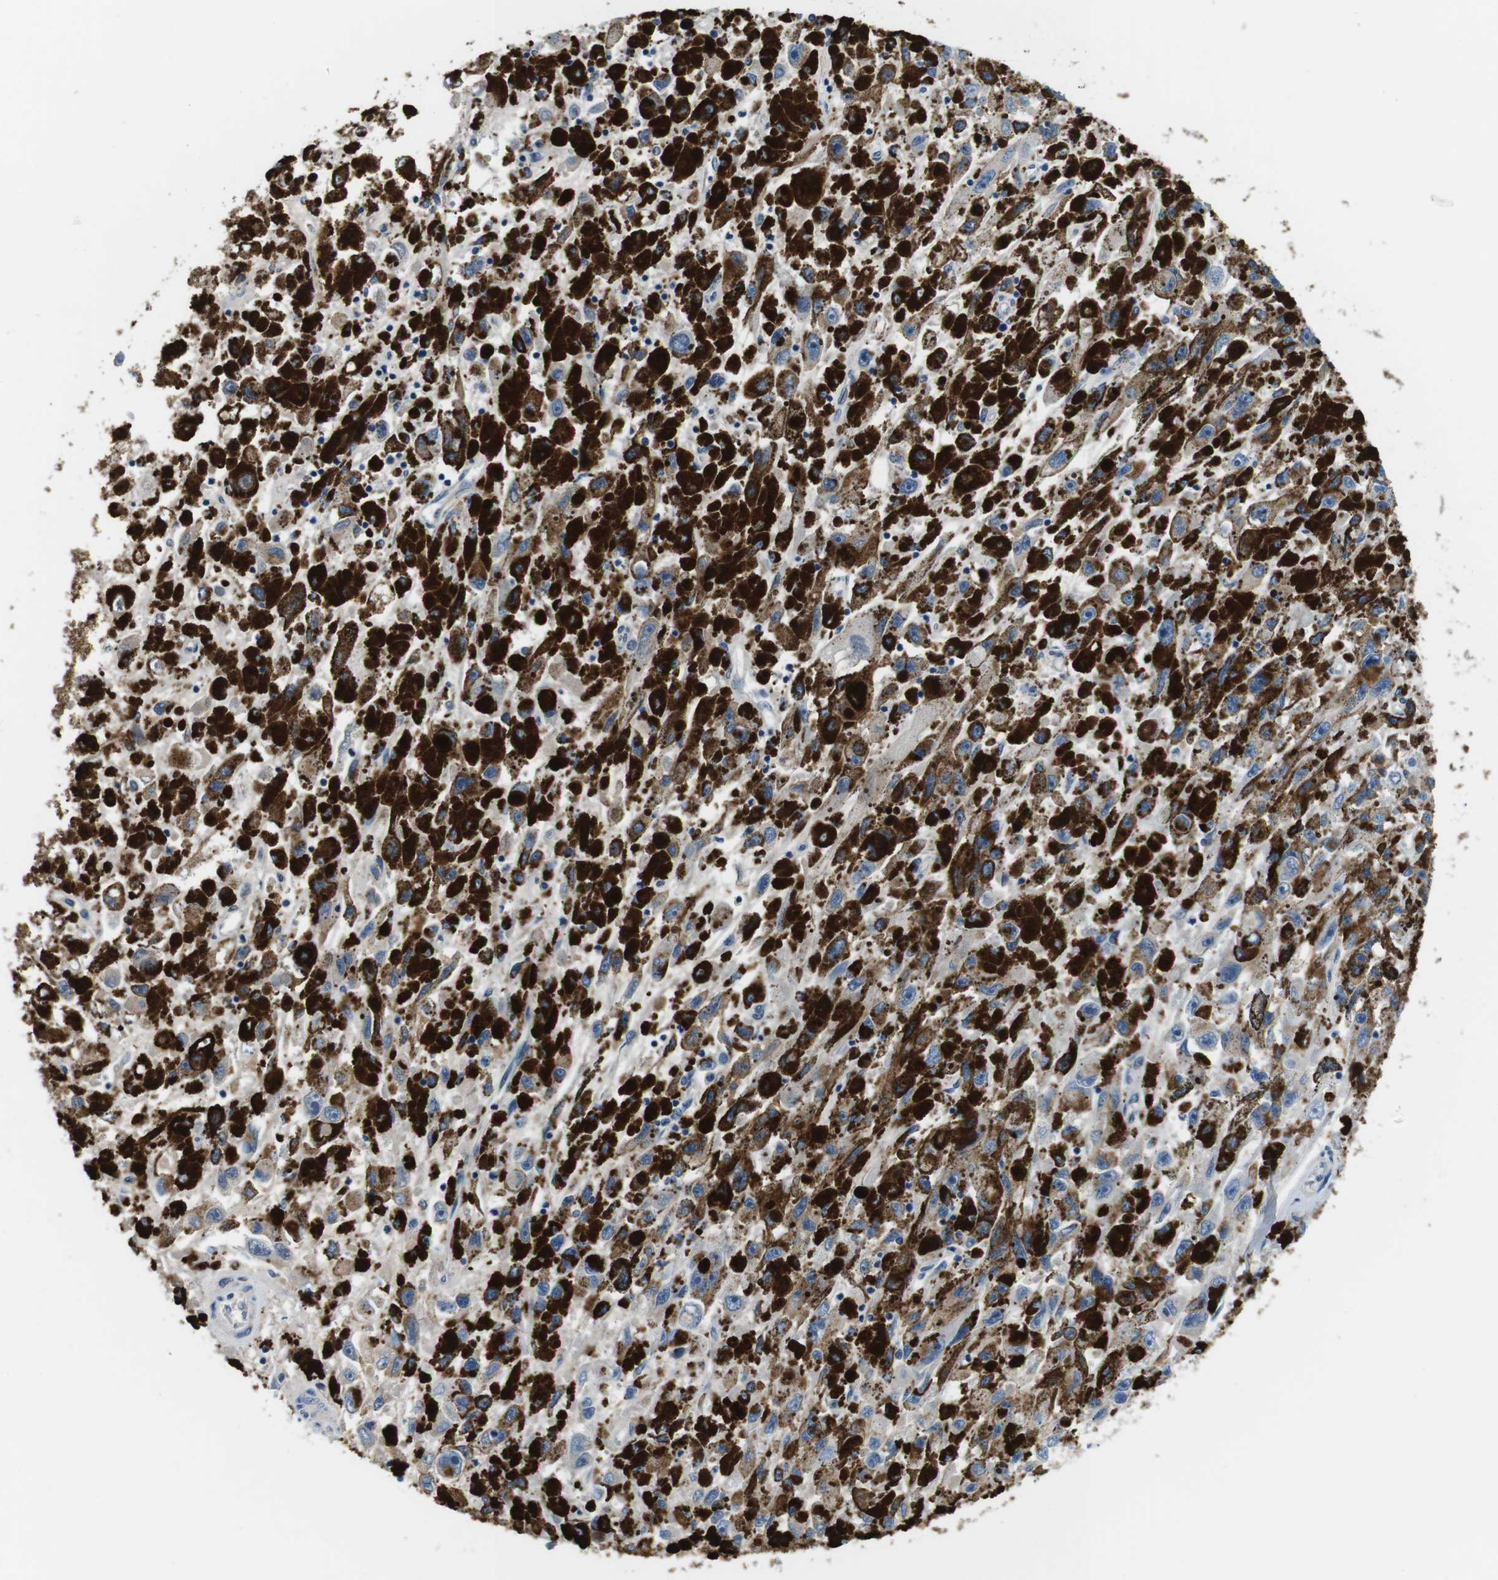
{"staining": {"intensity": "moderate", "quantity": ">75%", "location": "cytoplasmic/membranous"}, "tissue": "melanoma", "cell_type": "Tumor cells", "image_type": "cancer", "snomed": [{"axis": "morphology", "description": "Malignant melanoma, NOS"}, {"axis": "topography", "description": "Skin"}], "caption": "Immunohistochemical staining of melanoma reveals moderate cytoplasmic/membranous protein positivity in approximately >75% of tumor cells.", "gene": "DENND4C", "patient": {"sex": "female", "age": 104}}